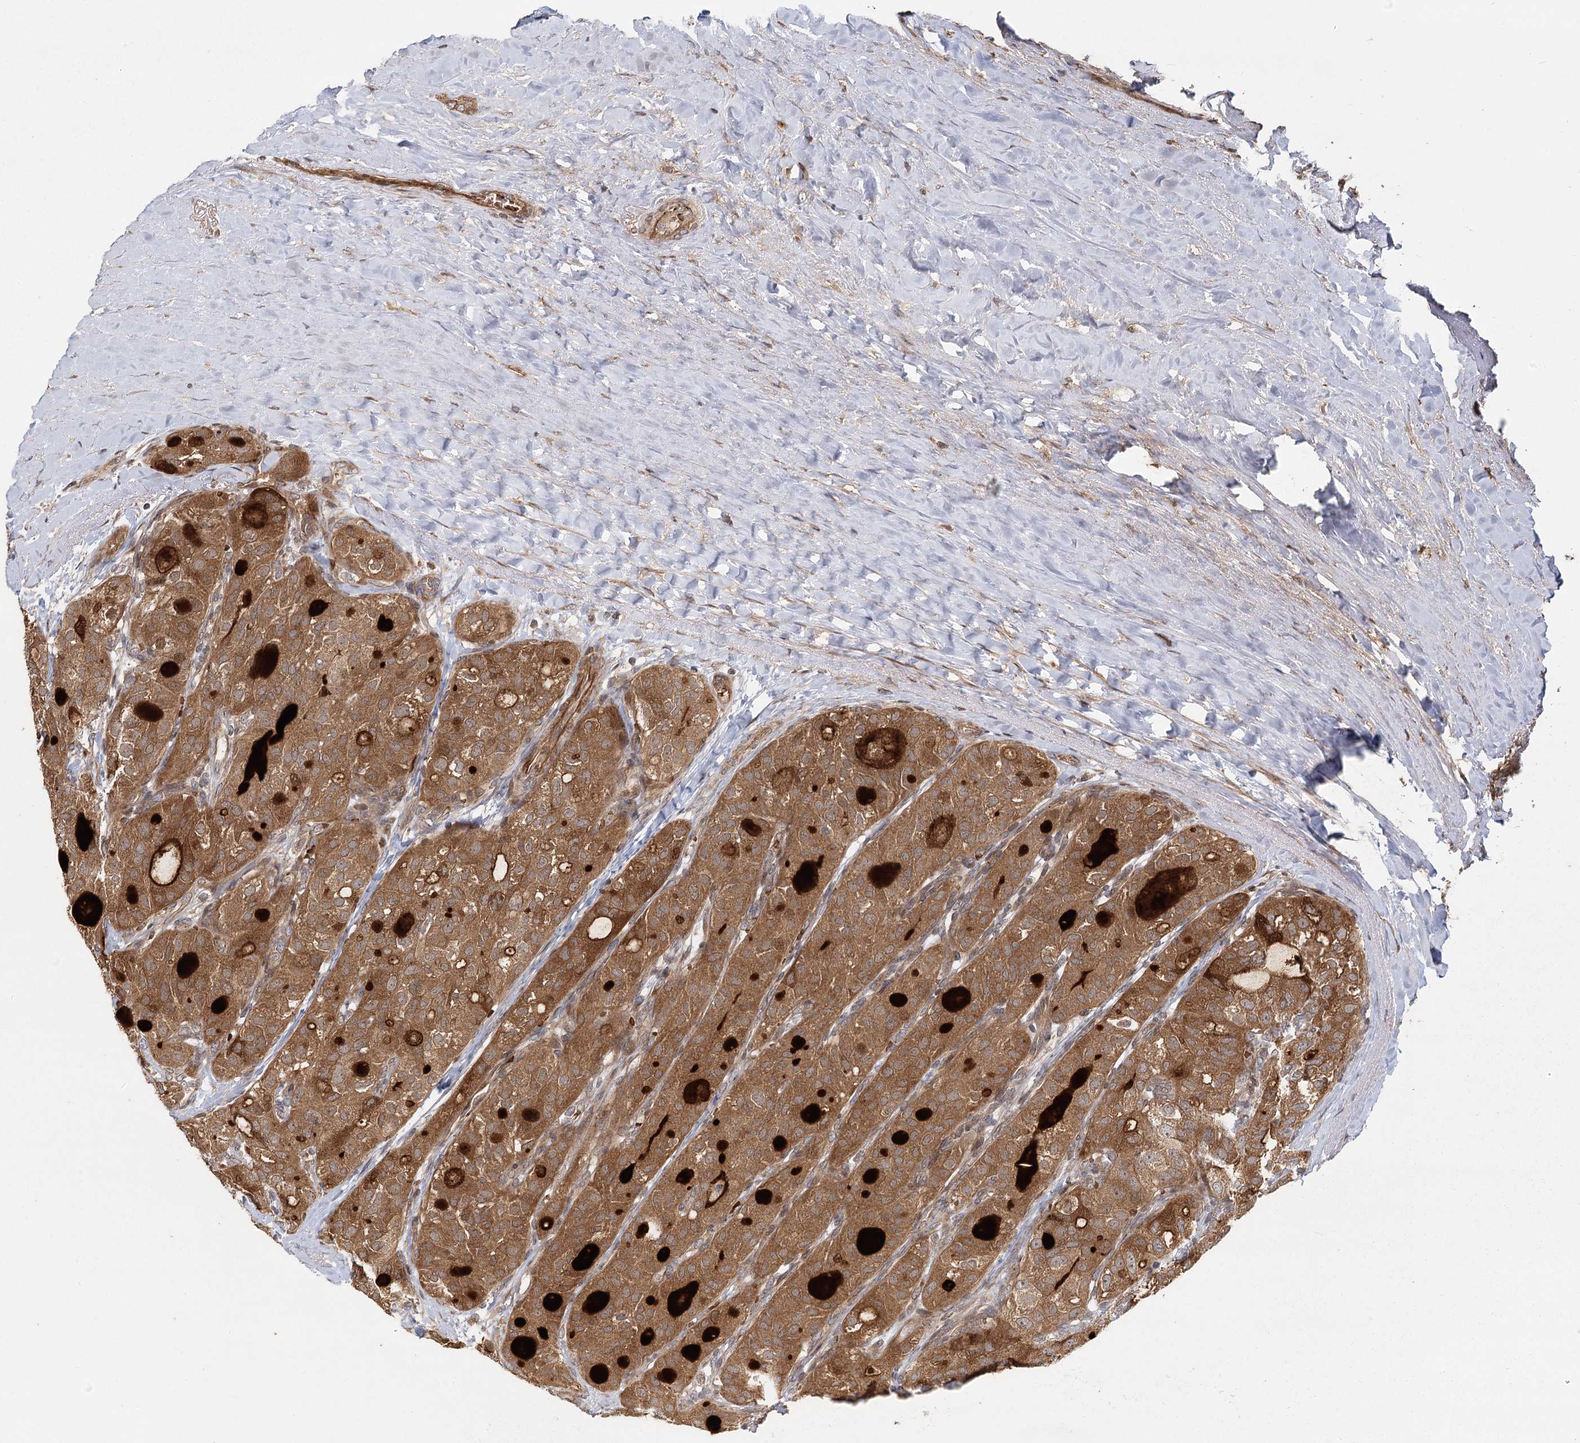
{"staining": {"intensity": "strong", "quantity": ">75%", "location": "cytoplasmic/membranous"}, "tissue": "thyroid cancer", "cell_type": "Tumor cells", "image_type": "cancer", "snomed": [{"axis": "morphology", "description": "Follicular adenoma carcinoma, NOS"}, {"axis": "topography", "description": "Thyroid gland"}], "caption": "Immunohistochemical staining of thyroid follicular adenoma carcinoma demonstrates strong cytoplasmic/membranous protein staining in approximately >75% of tumor cells.", "gene": "RAPGEF6", "patient": {"sex": "male", "age": 75}}